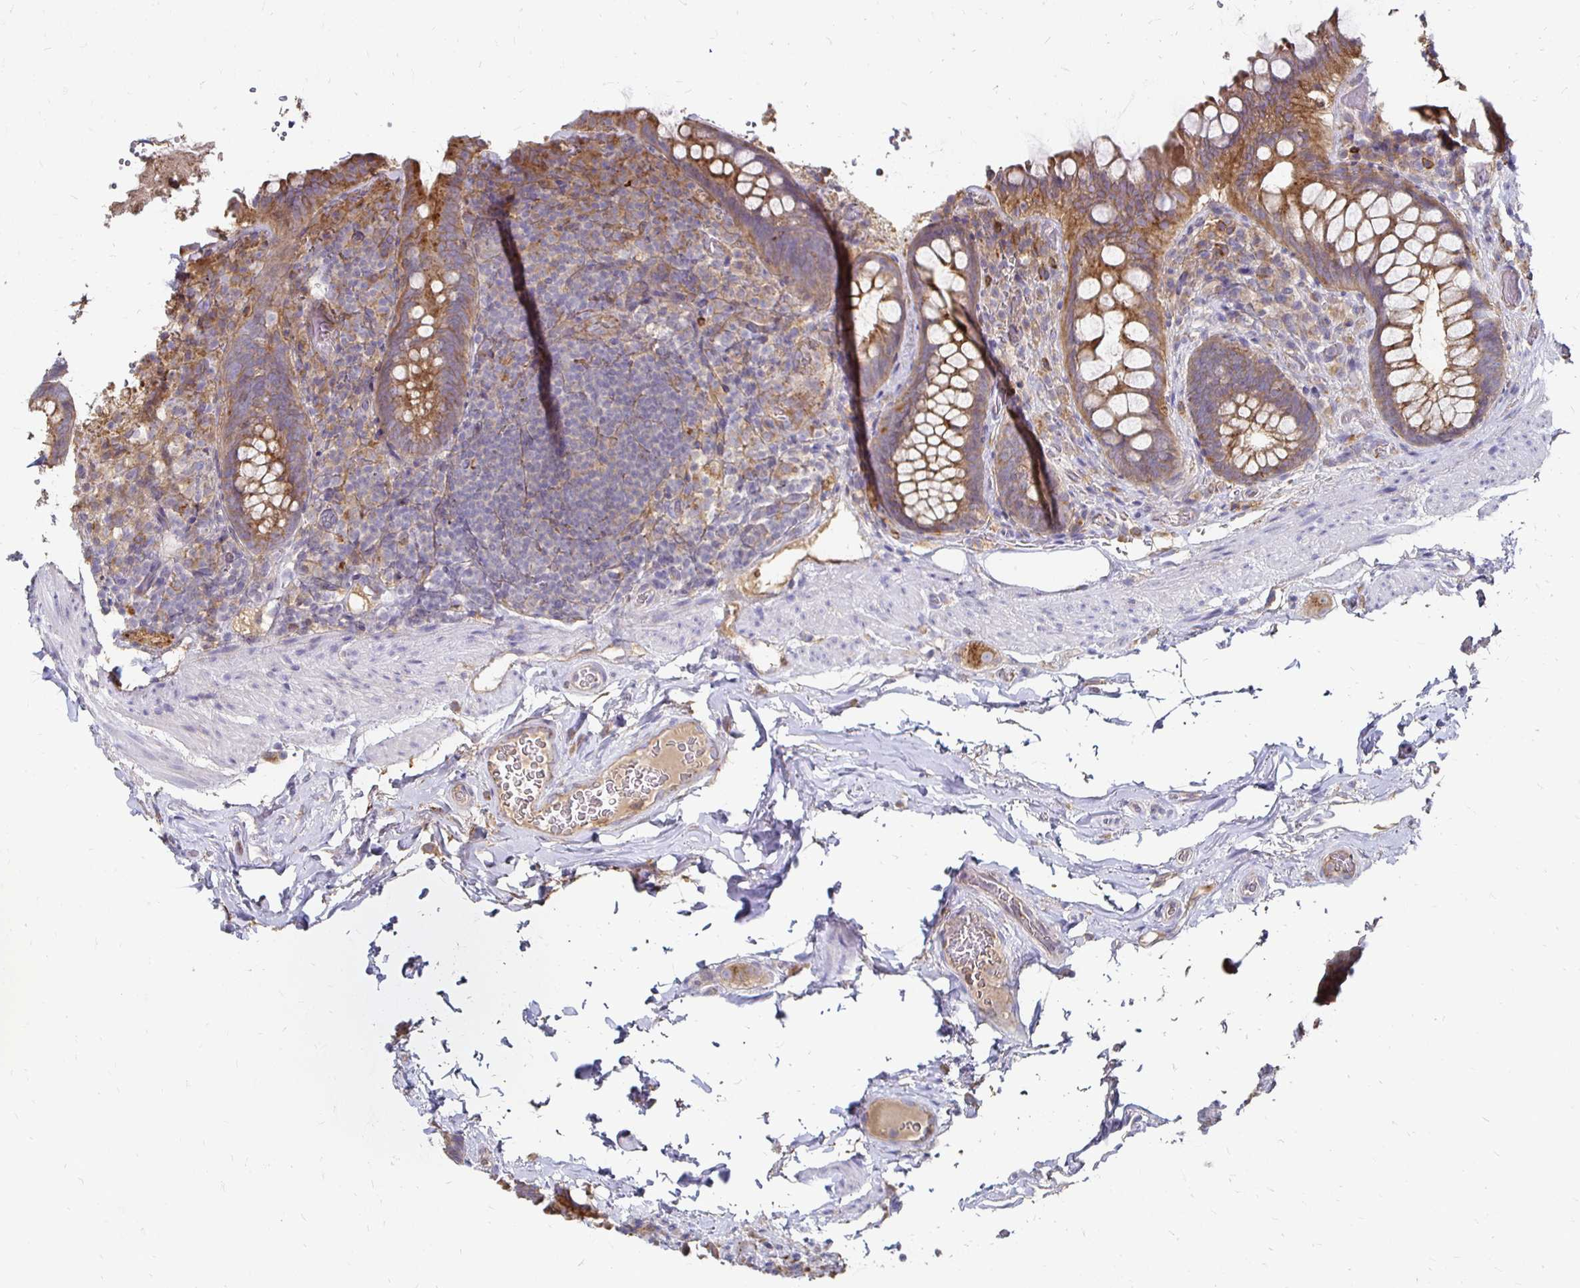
{"staining": {"intensity": "moderate", "quantity": ">75%", "location": "cytoplasmic/membranous"}, "tissue": "rectum", "cell_type": "Glandular cells", "image_type": "normal", "snomed": [{"axis": "morphology", "description": "Normal tissue, NOS"}, {"axis": "topography", "description": "Rectum"}], "caption": "Rectum stained for a protein demonstrates moderate cytoplasmic/membranous positivity in glandular cells. The staining is performed using DAB (3,3'-diaminobenzidine) brown chromogen to label protein expression. The nuclei are counter-stained blue using hematoxylin.", "gene": "NCSTN", "patient": {"sex": "female", "age": 69}}